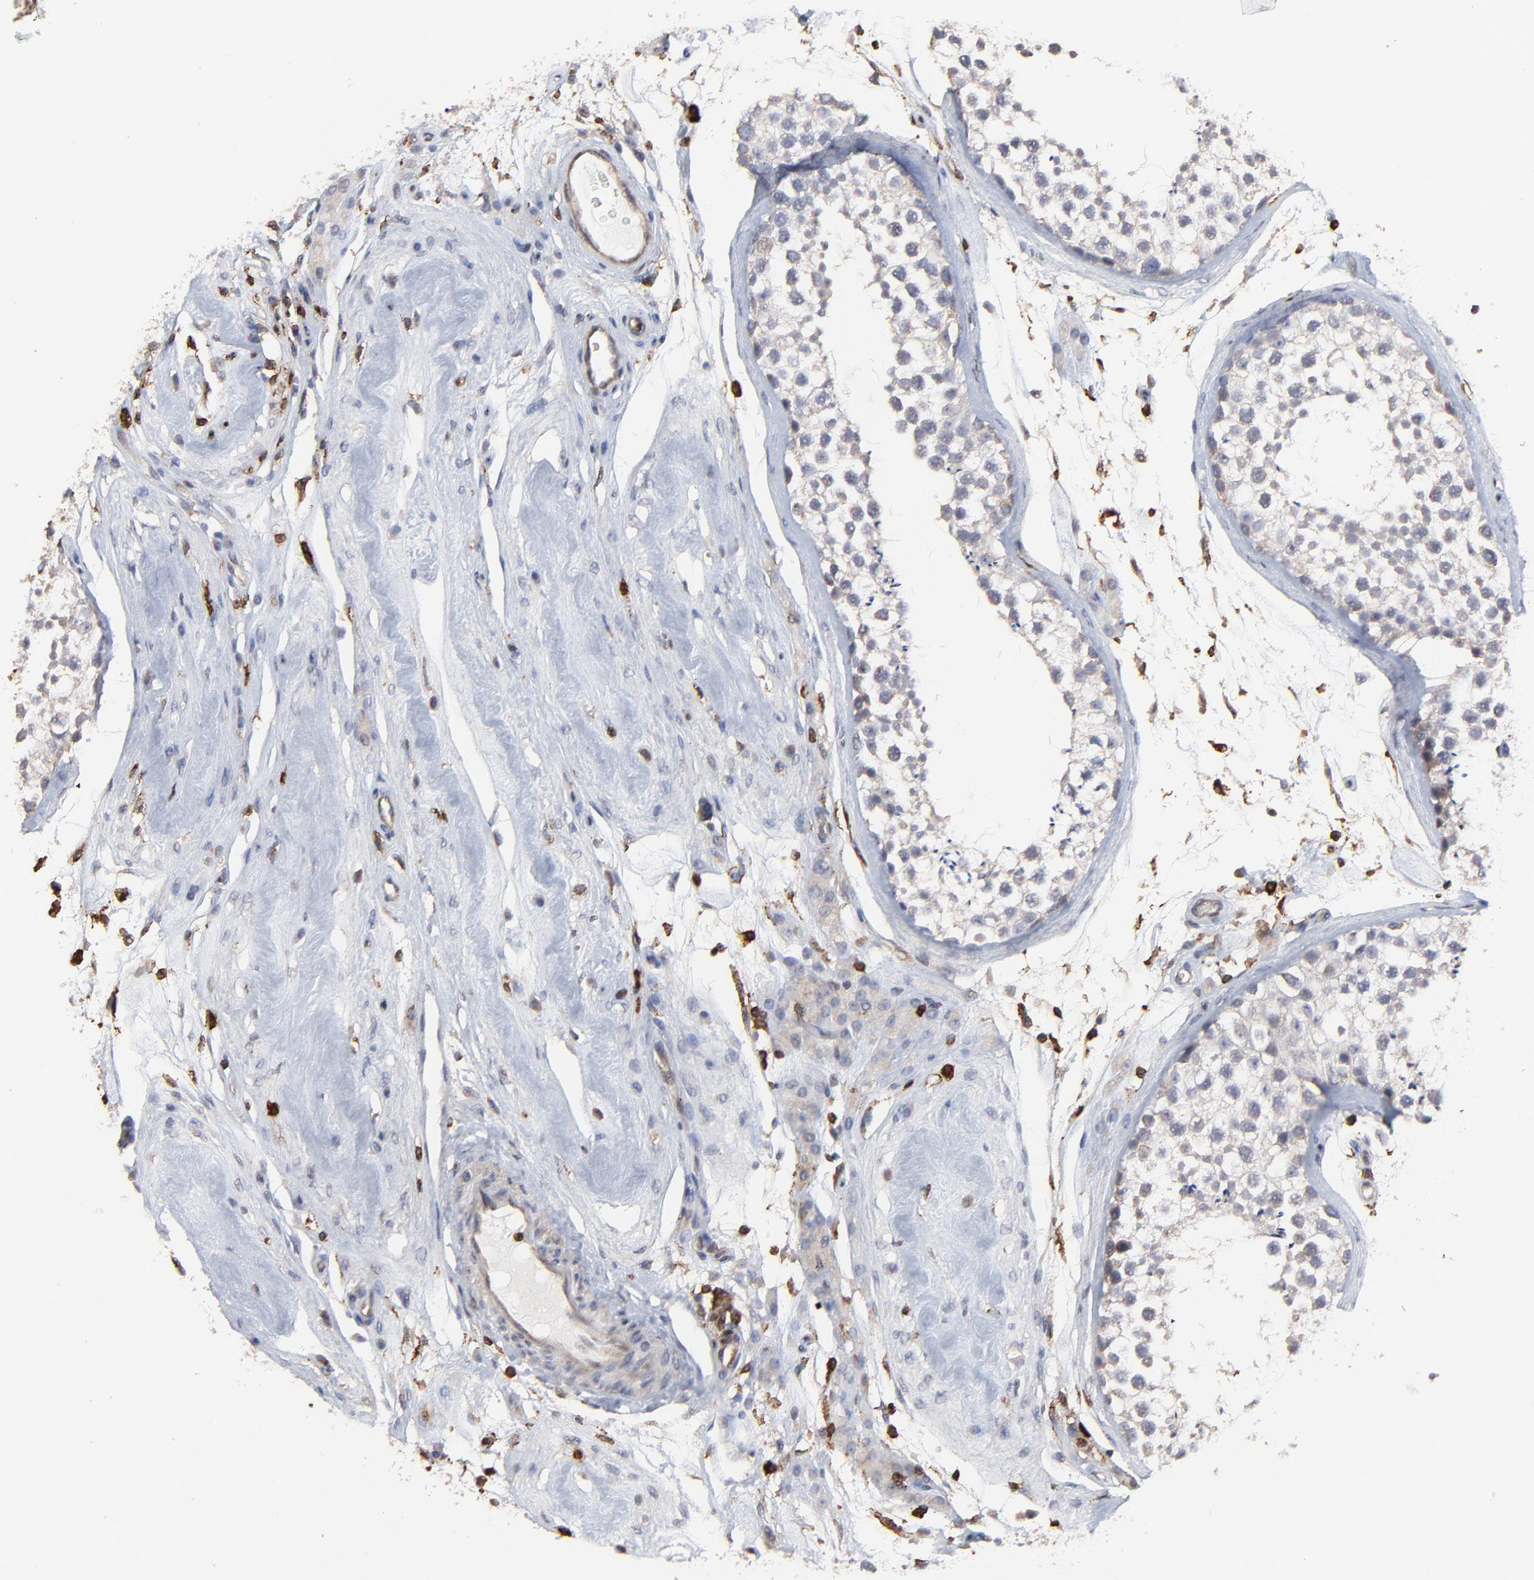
{"staining": {"intensity": "negative", "quantity": "none", "location": "none"}, "tissue": "testis", "cell_type": "Cells in seminiferous ducts", "image_type": "normal", "snomed": [{"axis": "morphology", "description": "Normal tissue, NOS"}, {"axis": "topography", "description": "Testis"}], "caption": "This is an immunohistochemistry photomicrograph of unremarkable human testis. There is no positivity in cells in seminiferous ducts.", "gene": "SLC6A14", "patient": {"sex": "male", "age": 46}}